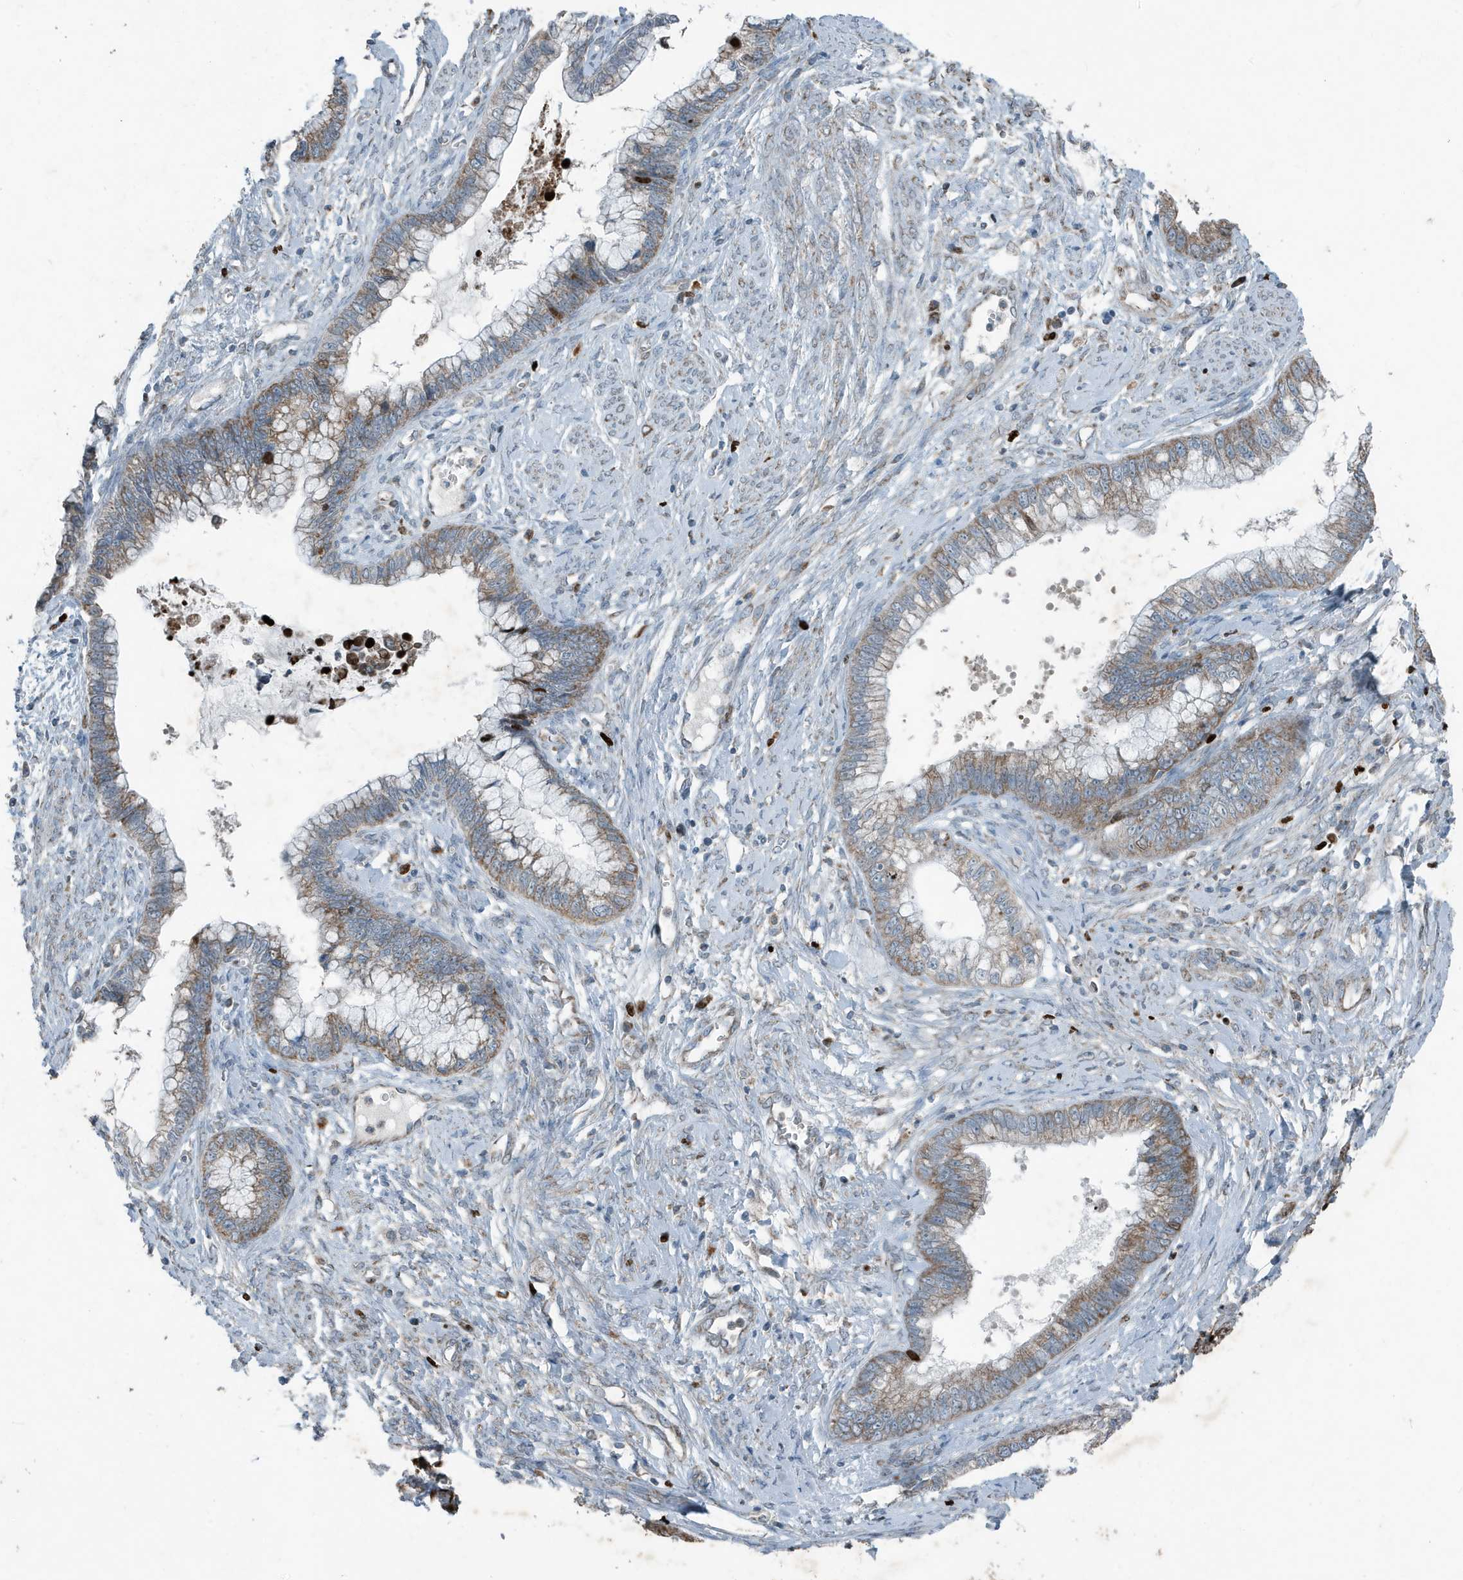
{"staining": {"intensity": "weak", "quantity": ">75%", "location": "cytoplasmic/membranous"}, "tissue": "cervical cancer", "cell_type": "Tumor cells", "image_type": "cancer", "snomed": [{"axis": "morphology", "description": "Adenocarcinoma, NOS"}, {"axis": "topography", "description": "Cervix"}], "caption": "Adenocarcinoma (cervical) stained with immunohistochemistry demonstrates weak cytoplasmic/membranous positivity in about >75% of tumor cells.", "gene": "MT-CYB", "patient": {"sex": "female", "age": 44}}